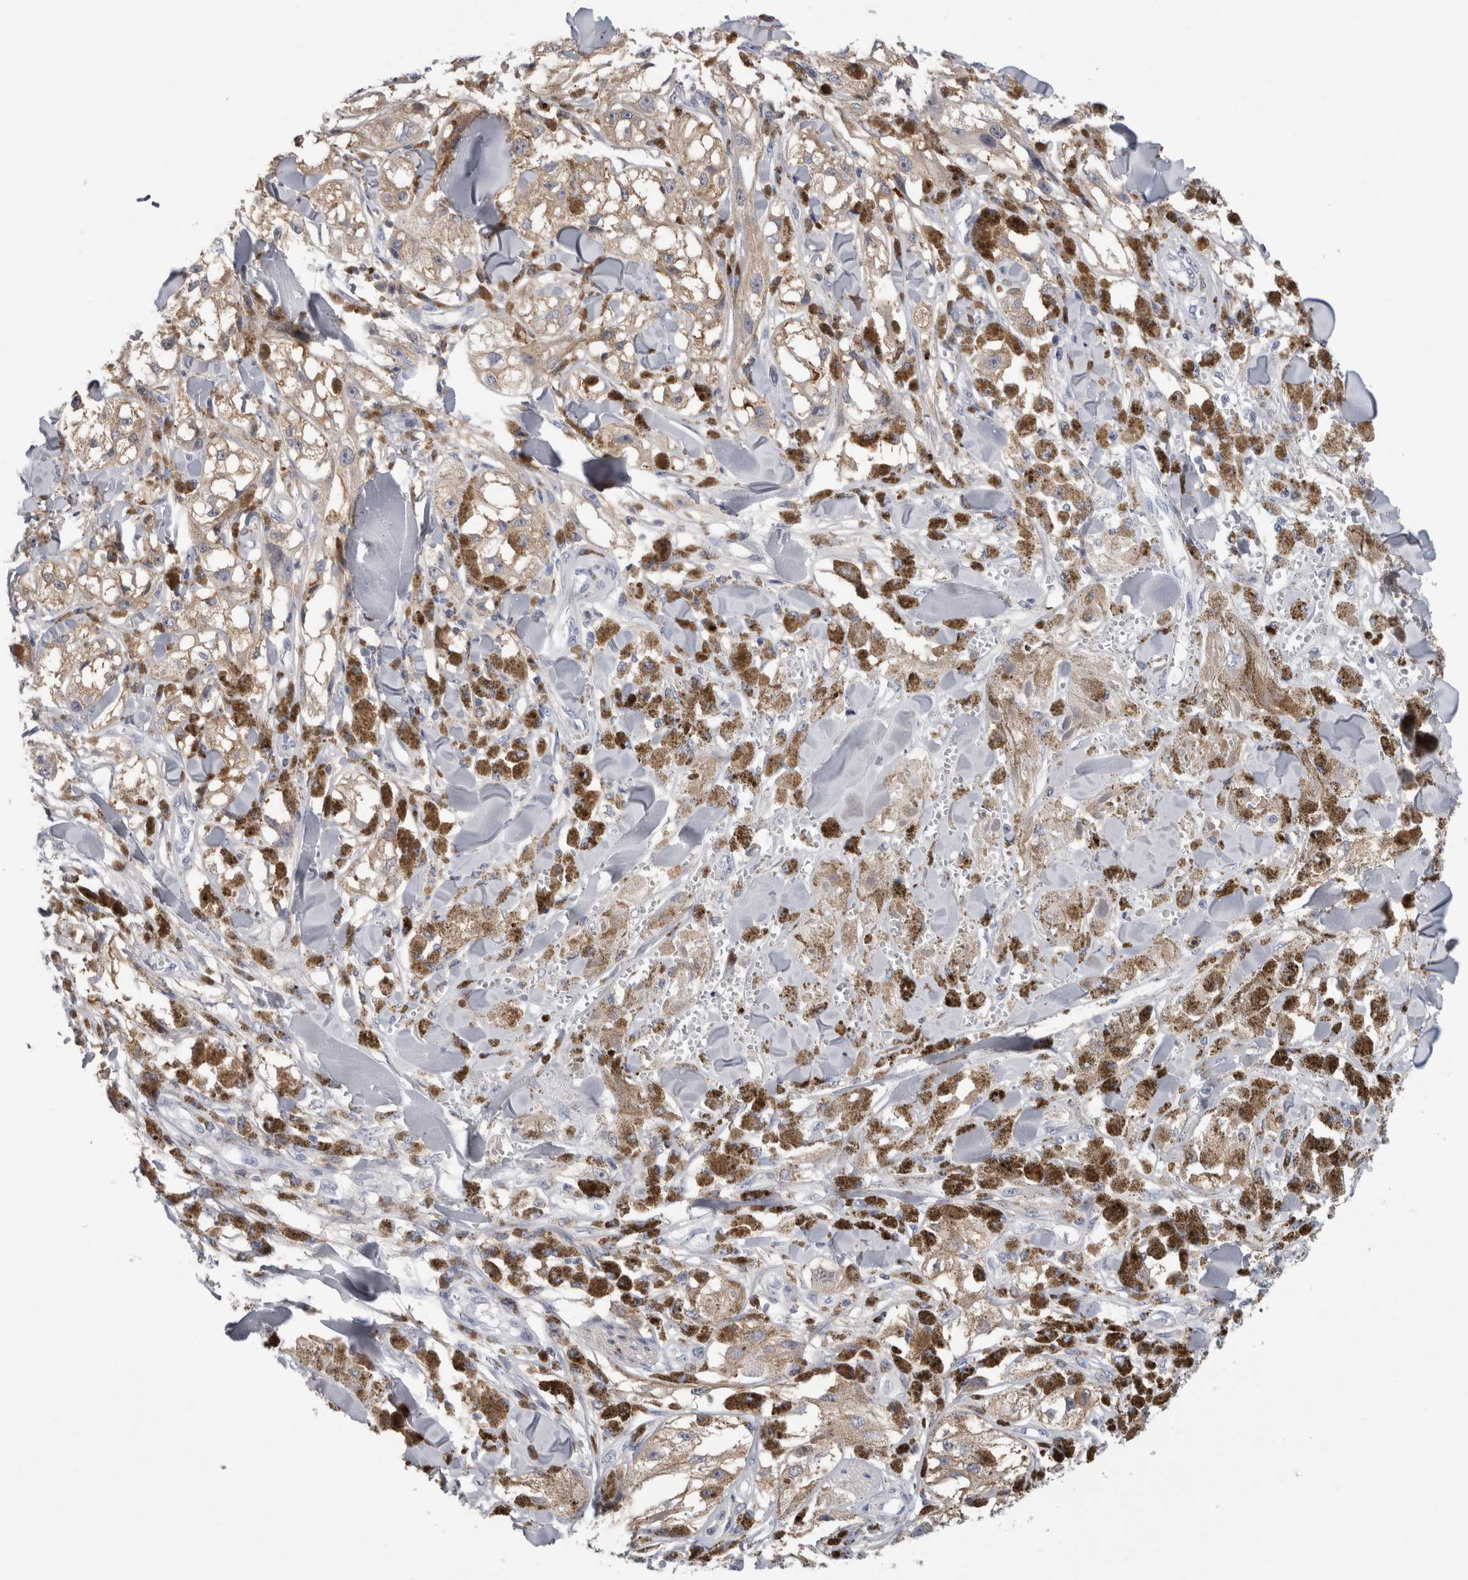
{"staining": {"intensity": "weak", "quantity": ">75%", "location": "cytoplasmic/membranous"}, "tissue": "melanoma", "cell_type": "Tumor cells", "image_type": "cancer", "snomed": [{"axis": "morphology", "description": "Malignant melanoma, NOS"}, {"axis": "topography", "description": "Skin"}], "caption": "Human melanoma stained for a protein (brown) demonstrates weak cytoplasmic/membranous positive staining in approximately >75% of tumor cells.", "gene": "SCRN1", "patient": {"sex": "male", "age": 88}}